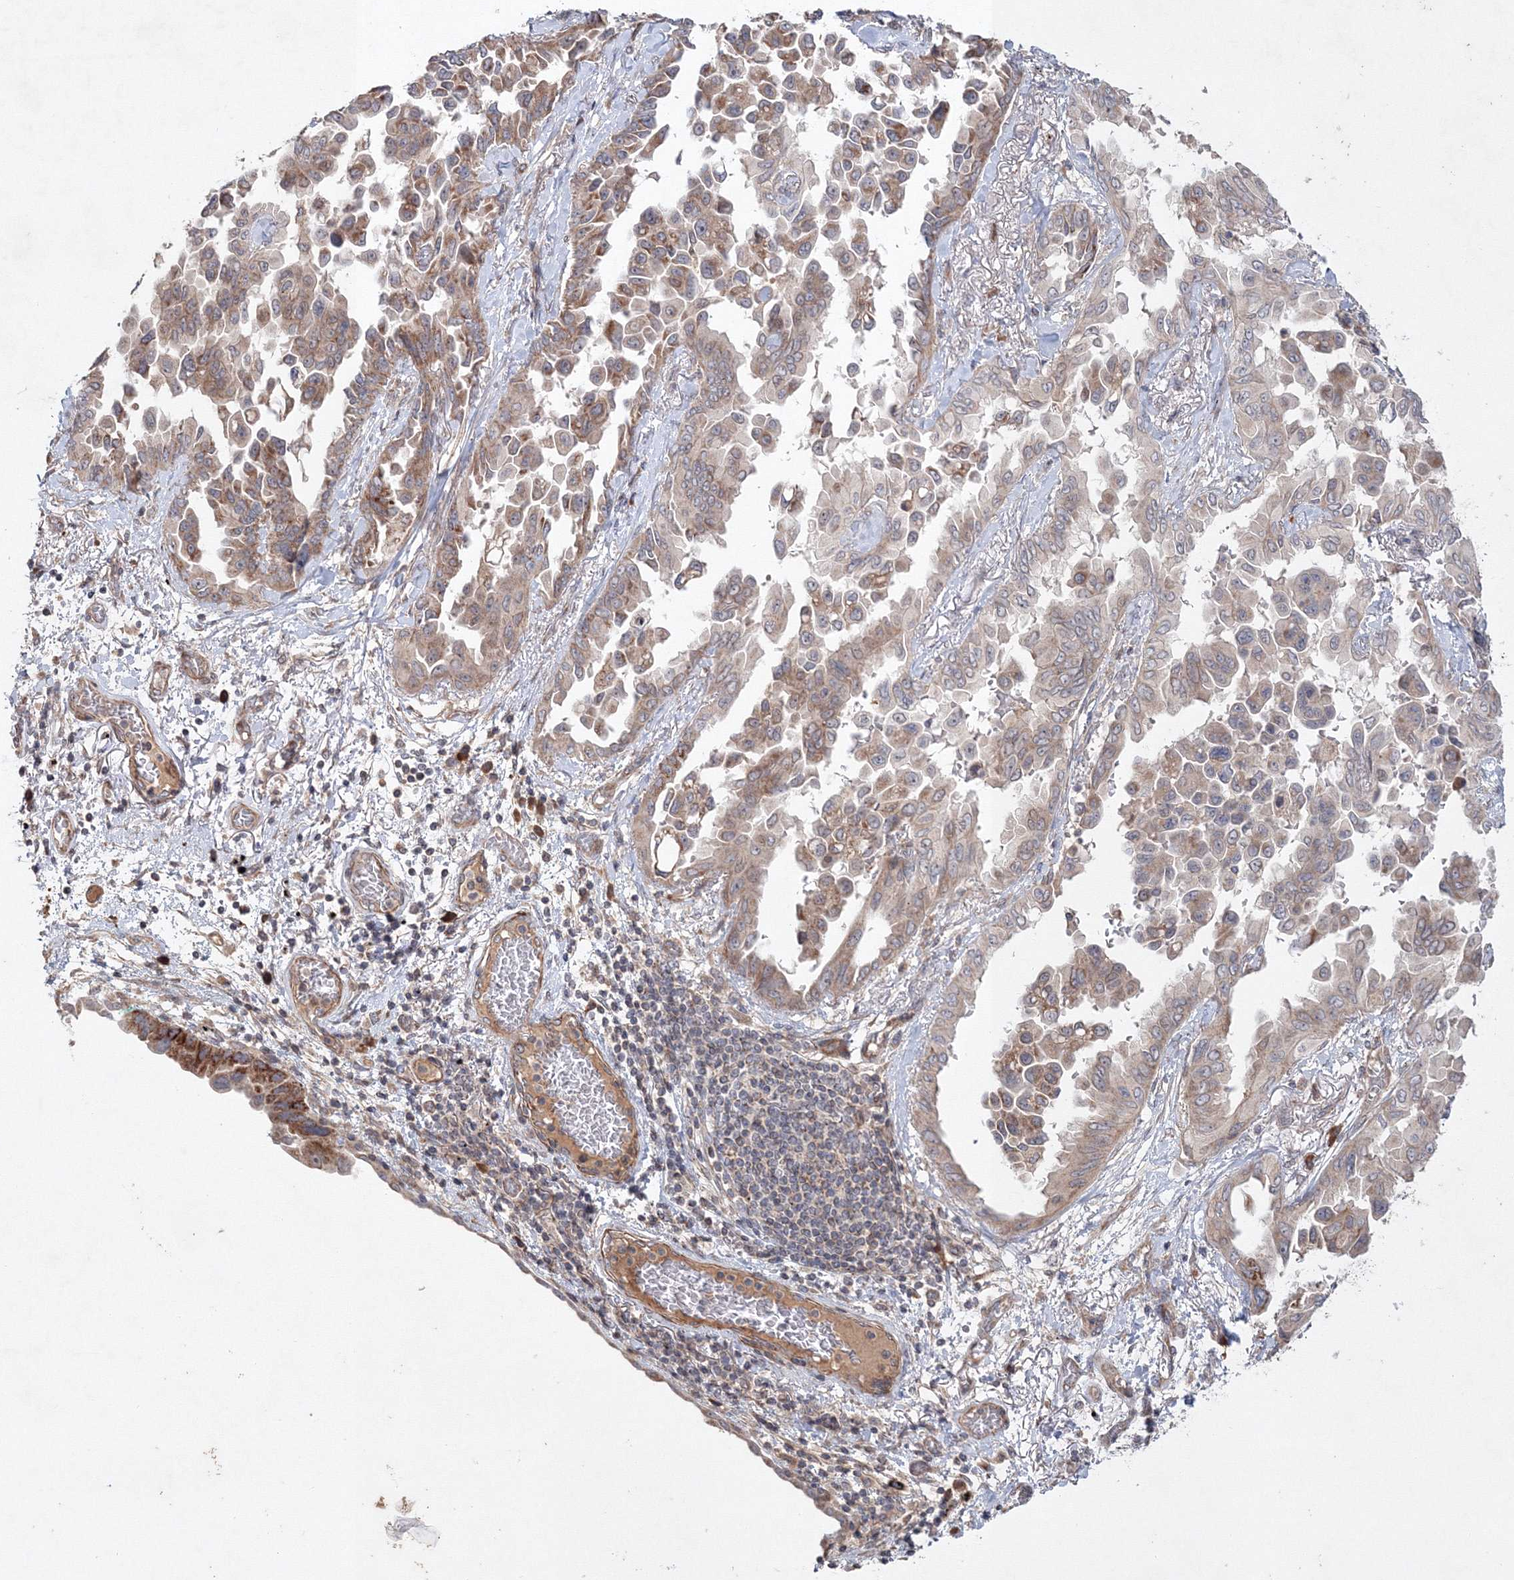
{"staining": {"intensity": "moderate", "quantity": ">75%", "location": "cytoplasmic/membranous"}, "tissue": "lung cancer", "cell_type": "Tumor cells", "image_type": "cancer", "snomed": [{"axis": "morphology", "description": "Adenocarcinoma, NOS"}, {"axis": "topography", "description": "Lung"}], "caption": "A medium amount of moderate cytoplasmic/membranous positivity is present in approximately >75% of tumor cells in lung cancer (adenocarcinoma) tissue.", "gene": "NOA1", "patient": {"sex": "female", "age": 67}}